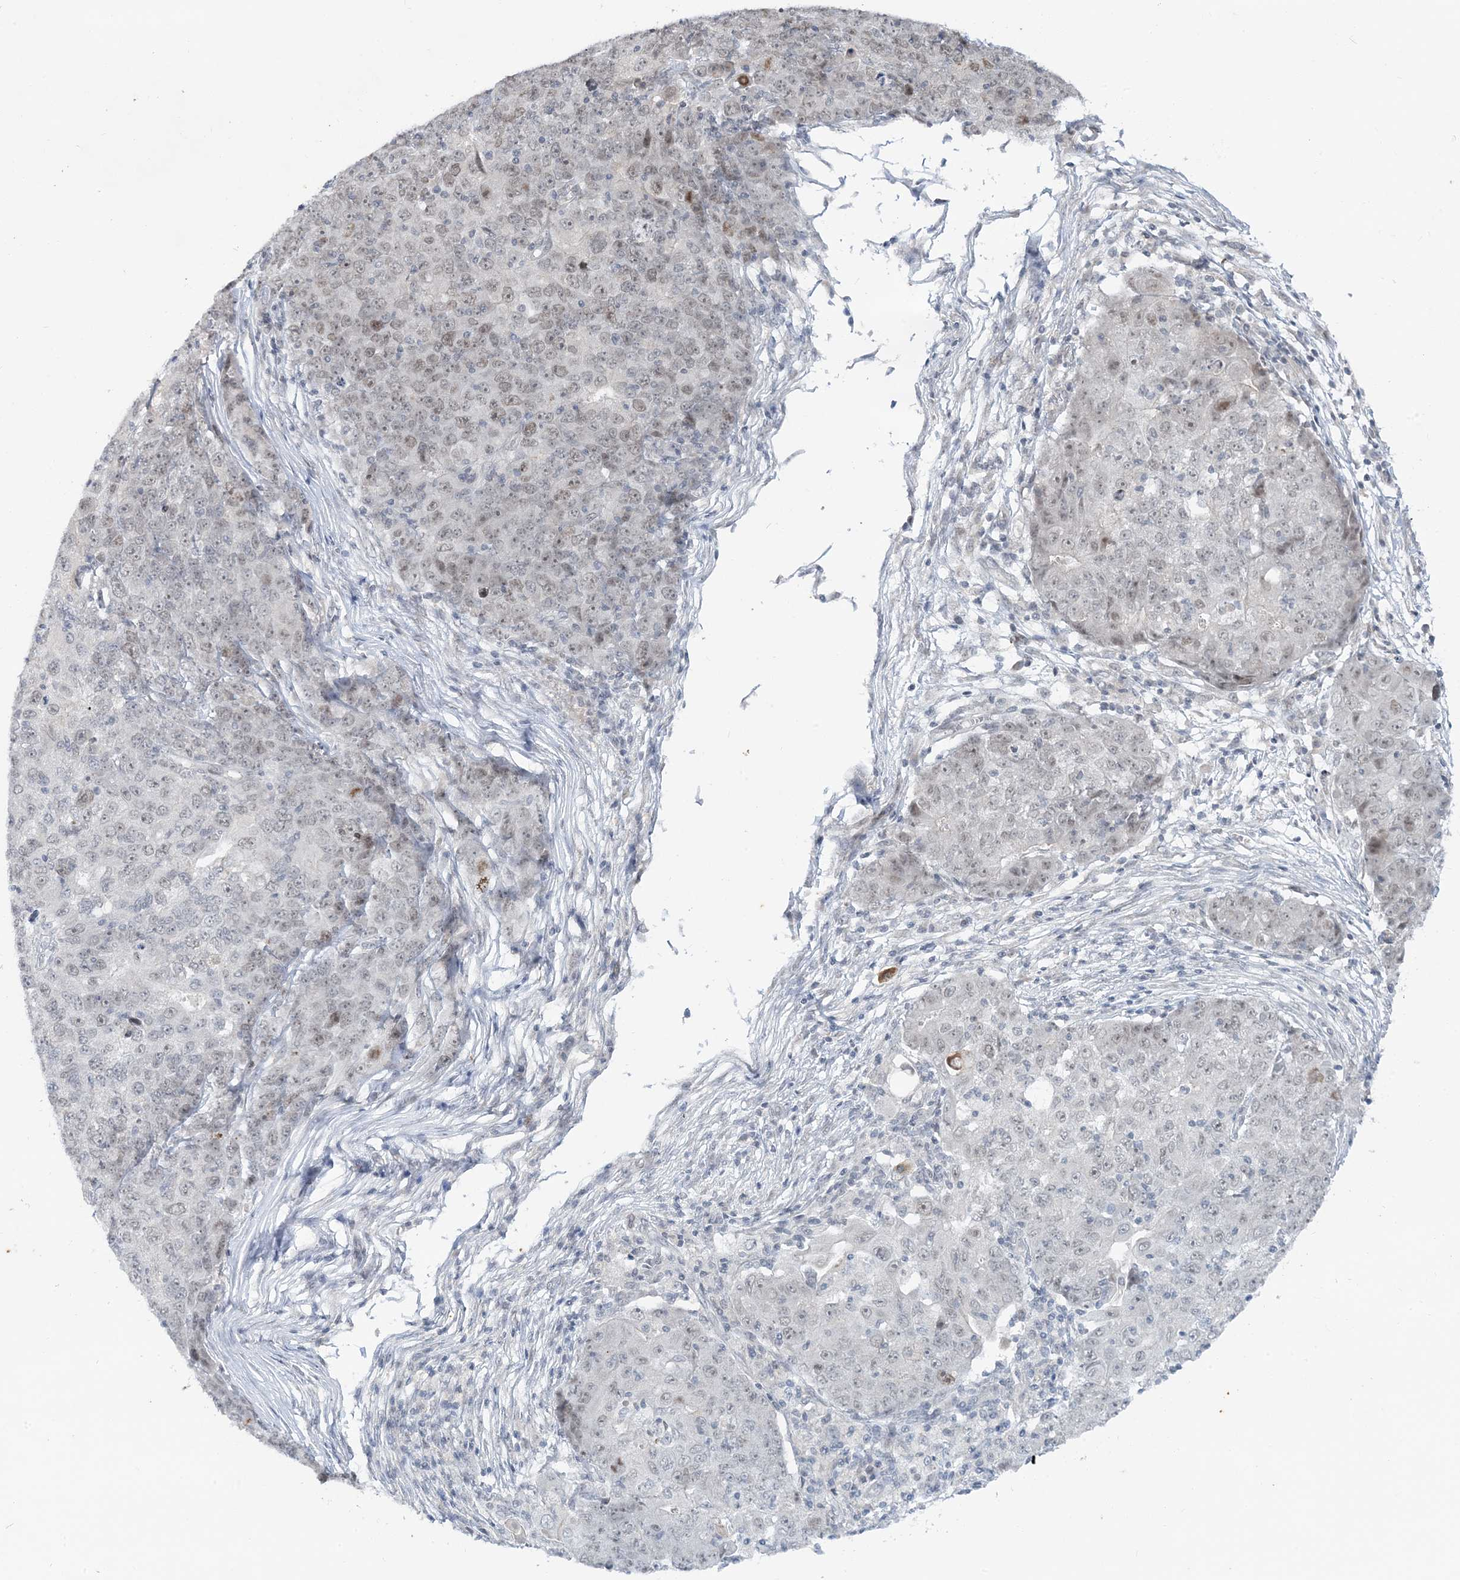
{"staining": {"intensity": "weak", "quantity": "<25%", "location": "nuclear"}, "tissue": "ovarian cancer", "cell_type": "Tumor cells", "image_type": "cancer", "snomed": [{"axis": "morphology", "description": "Carcinoma, endometroid"}, {"axis": "topography", "description": "Ovary"}], "caption": "Histopathology image shows no significant protein staining in tumor cells of ovarian cancer.", "gene": "LEXM", "patient": {"sex": "female", "age": 42}}